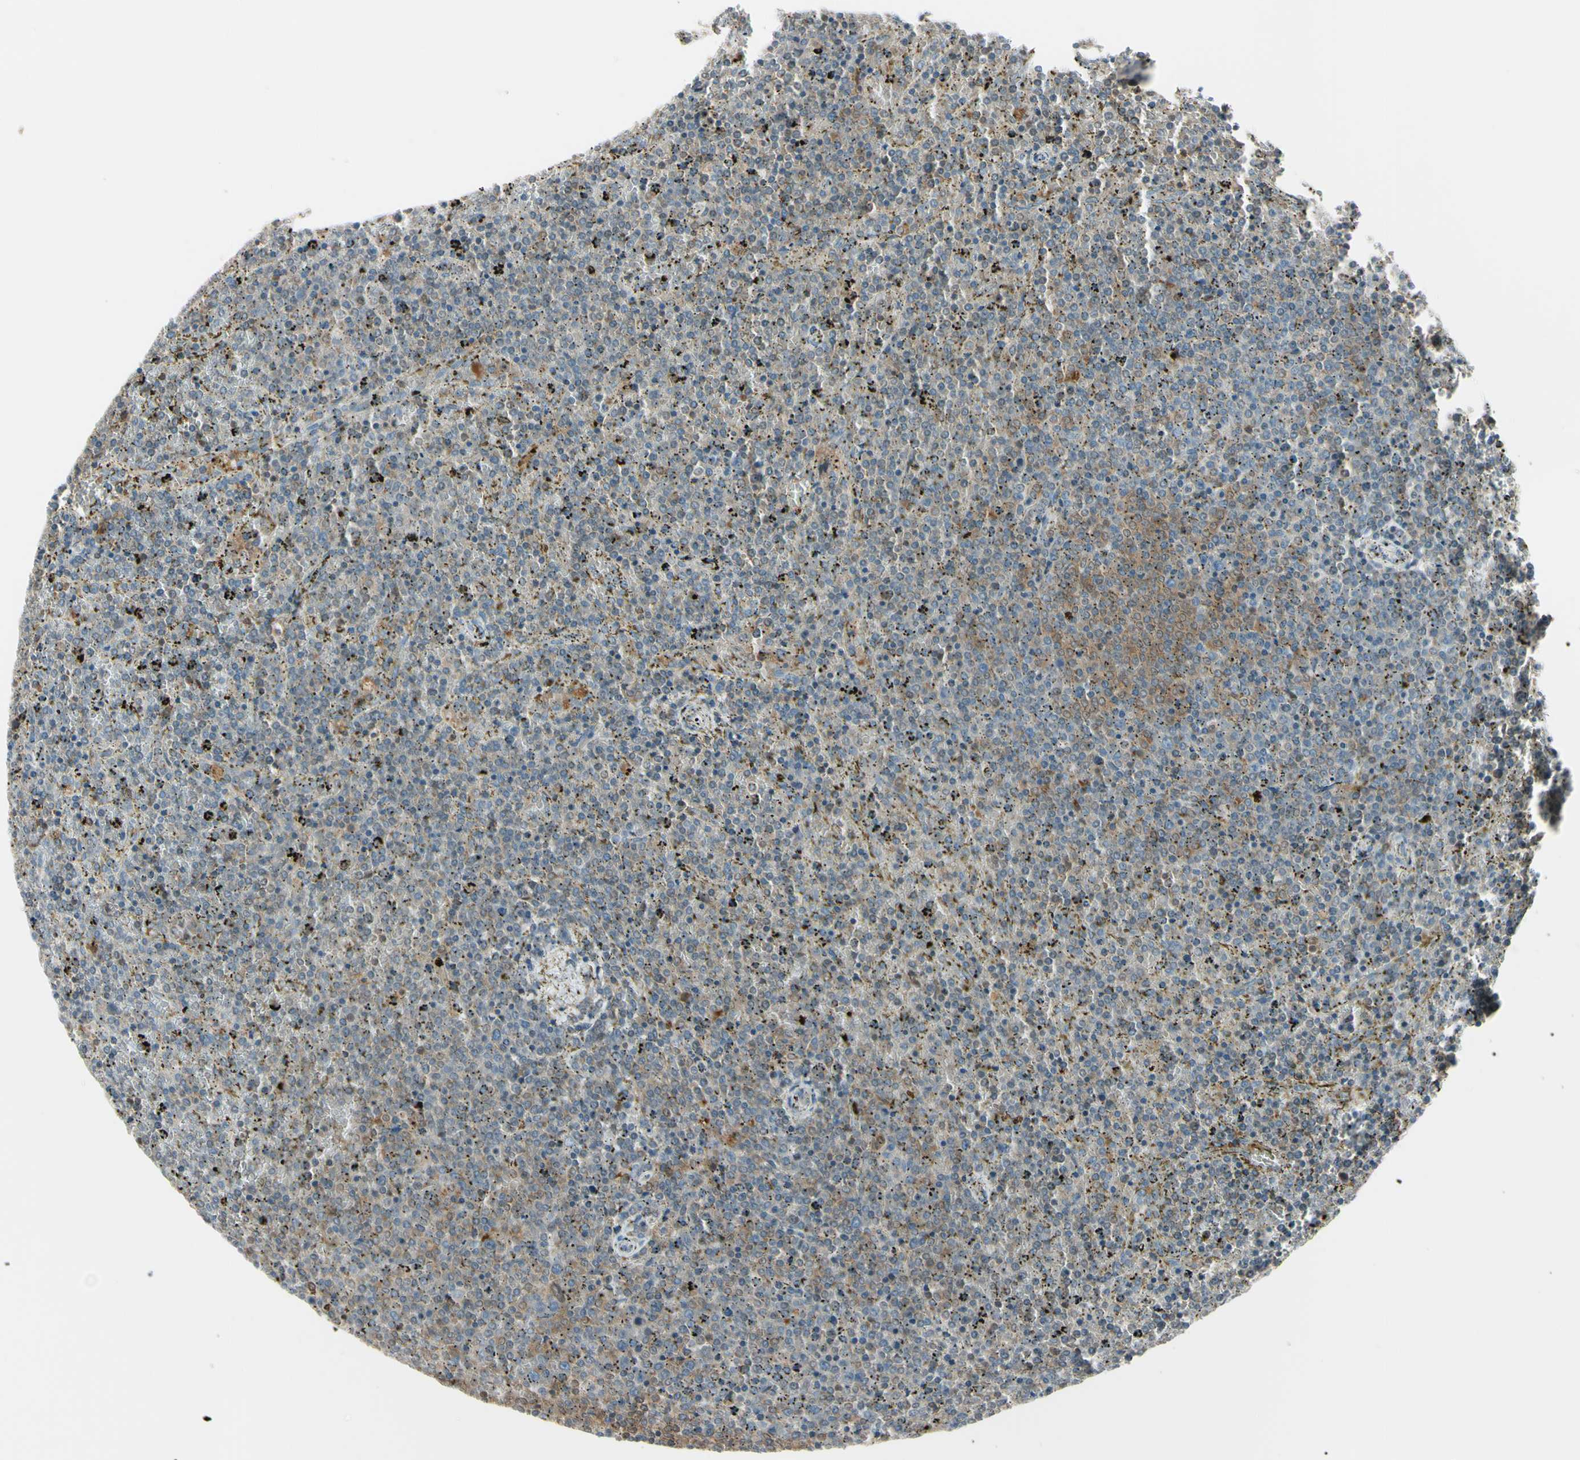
{"staining": {"intensity": "weak", "quantity": "25%-75%", "location": "cytoplasmic/membranous"}, "tissue": "lymphoma", "cell_type": "Tumor cells", "image_type": "cancer", "snomed": [{"axis": "morphology", "description": "Malignant lymphoma, non-Hodgkin's type, Low grade"}, {"axis": "topography", "description": "Spleen"}], "caption": "This histopathology image demonstrates lymphoma stained with immunohistochemistry to label a protein in brown. The cytoplasmic/membranous of tumor cells show weak positivity for the protein. Nuclei are counter-stained blue.", "gene": "CYRIB", "patient": {"sex": "female", "age": 77}}